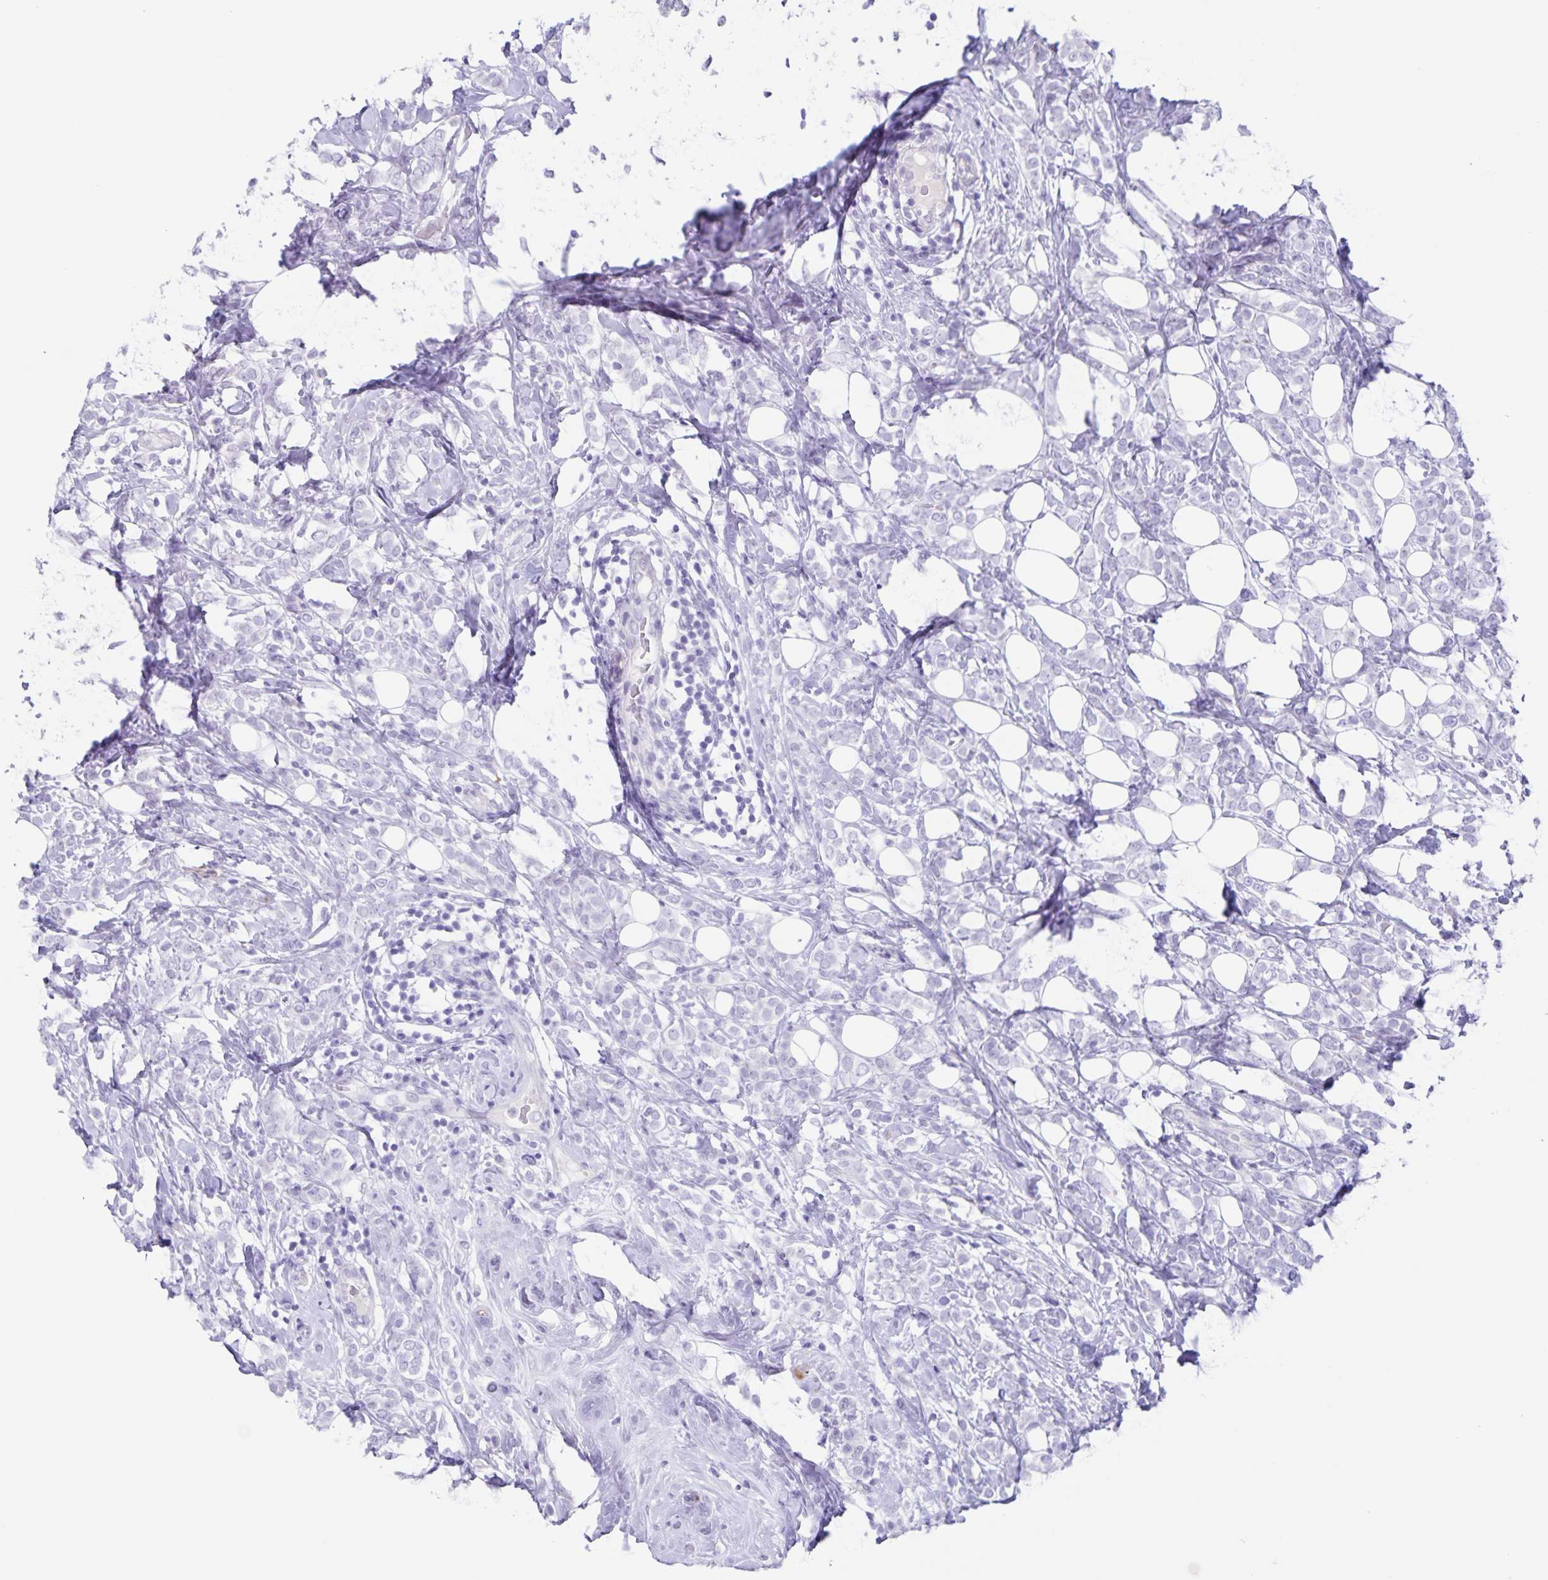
{"staining": {"intensity": "negative", "quantity": "none", "location": "none"}, "tissue": "breast cancer", "cell_type": "Tumor cells", "image_type": "cancer", "snomed": [{"axis": "morphology", "description": "Lobular carcinoma"}, {"axis": "topography", "description": "Breast"}], "caption": "High power microscopy image of an immunohistochemistry (IHC) micrograph of breast cancer (lobular carcinoma), revealing no significant positivity in tumor cells.", "gene": "C11orf42", "patient": {"sex": "female", "age": 49}}